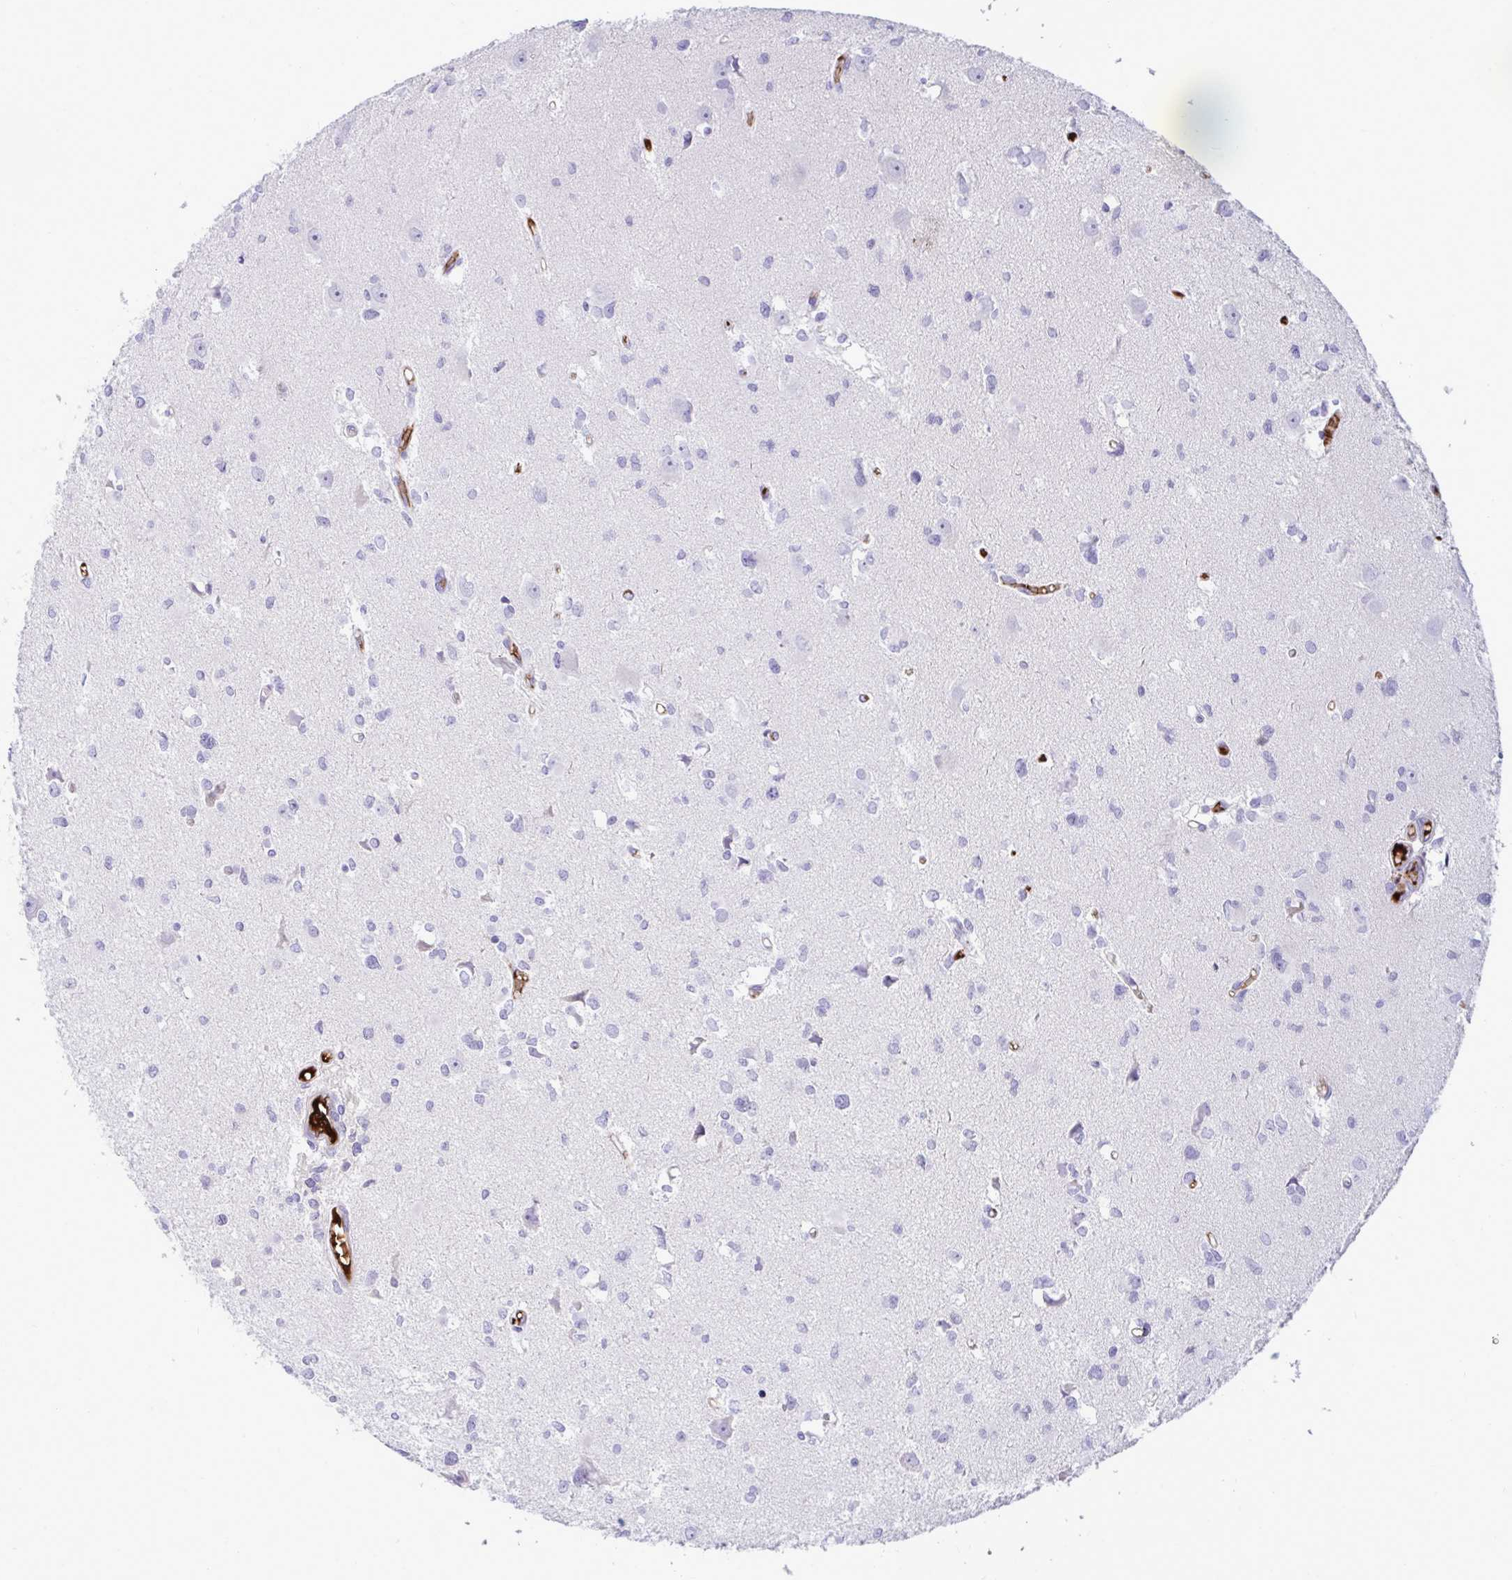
{"staining": {"intensity": "negative", "quantity": "none", "location": "none"}, "tissue": "glioma", "cell_type": "Tumor cells", "image_type": "cancer", "snomed": [{"axis": "morphology", "description": "Glioma, malignant, High grade"}, {"axis": "topography", "description": "Brain"}], "caption": "IHC micrograph of human malignant glioma (high-grade) stained for a protein (brown), which reveals no staining in tumor cells. (DAB immunohistochemistry (IHC), high magnification).", "gene": "F2", "patient": {"sex": "male", "age": 23}}